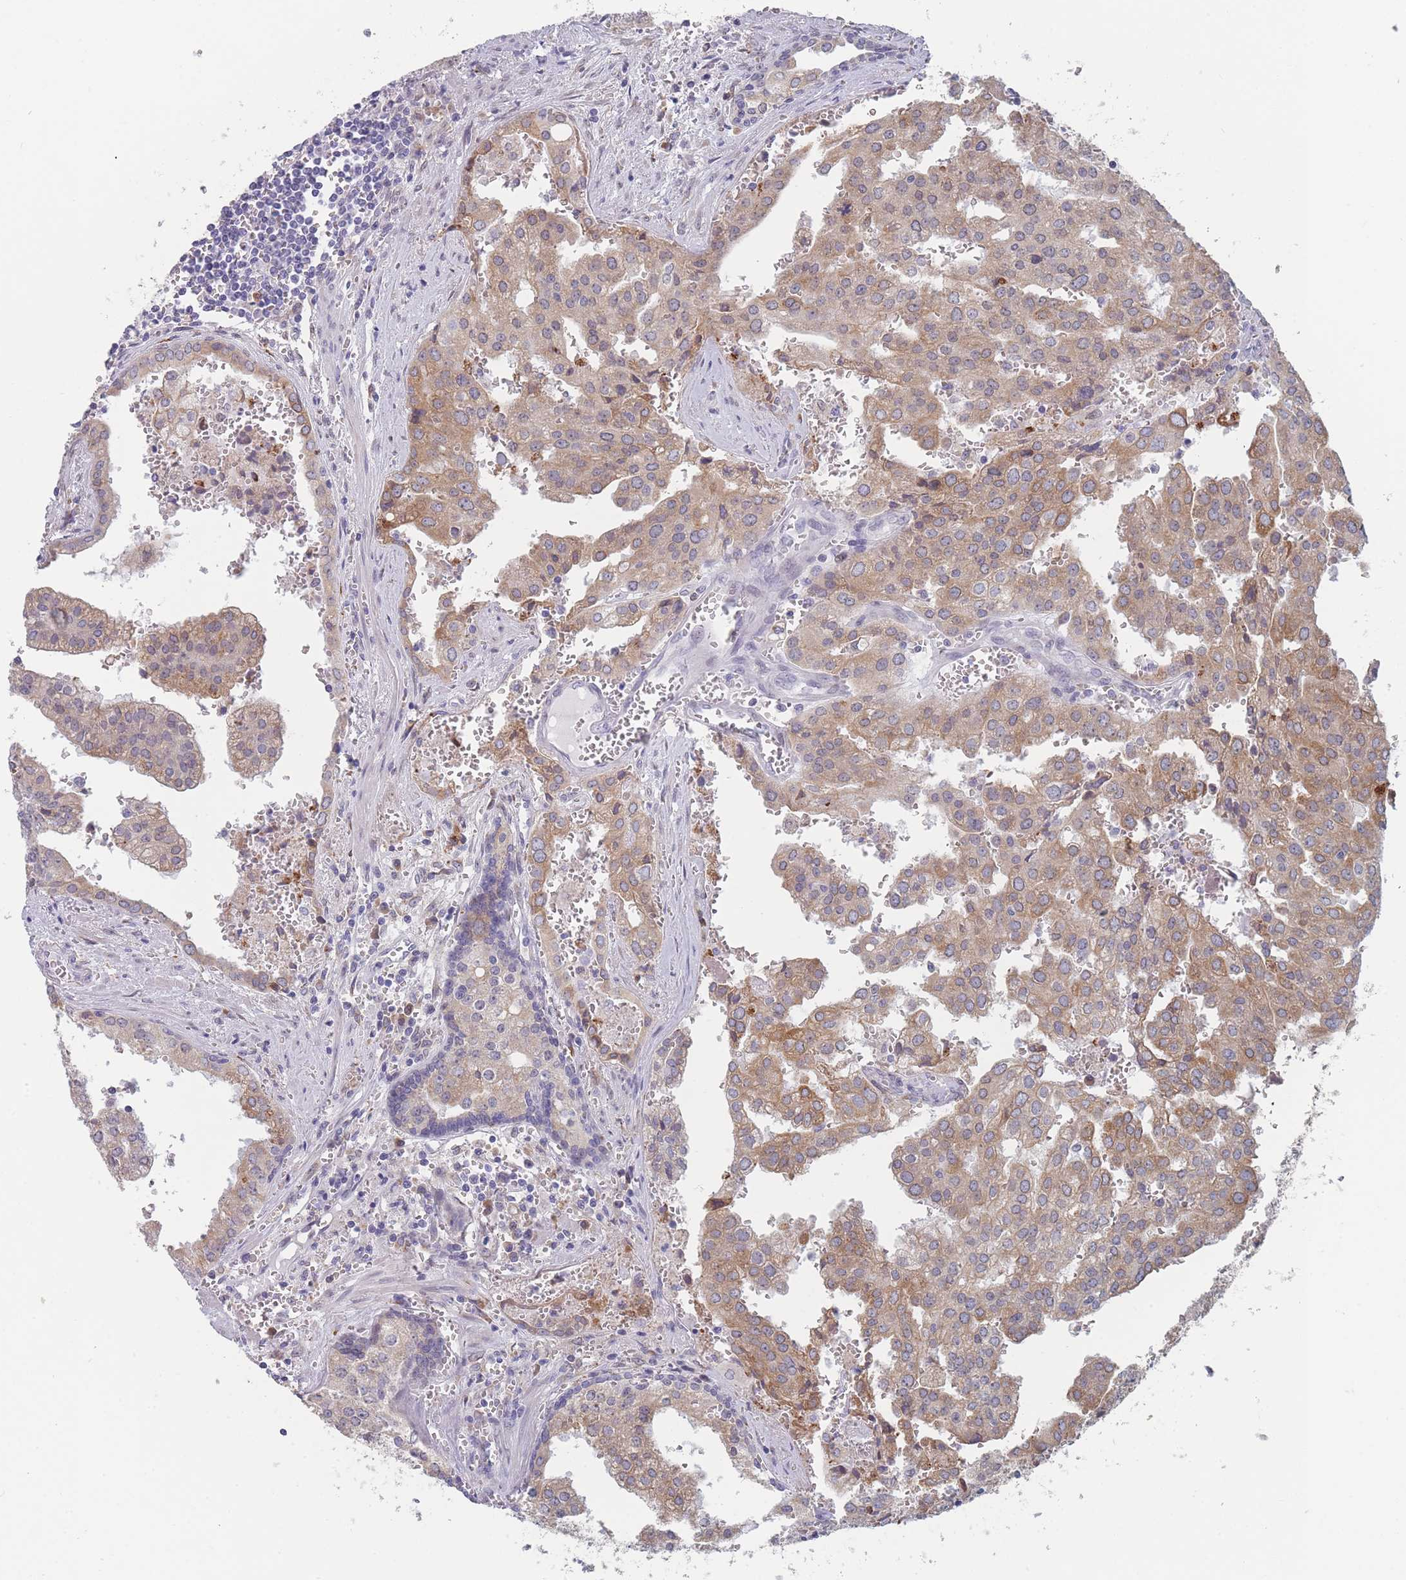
{"staining": {"intensity": "moderate", "quantity": ">75%", "location": "cytoplasmic/membranous"}, "tissue": "prostate cancer", "cell_type": "Tumor cells", "image_type": "cancer", "snomed": [{"axis": "morphology", "description": "Adenocarcinoma, High grade"}, {"axis": "topography", "description": "Prostate"}], "caption": "Approximately >75% of tumor cells in human high-grade adenocarcinoma (prostate) exhibit moderate cytoplasmic/membranous protein staining as visualized by brown immunohistochemical staining.", "gene": "TMED10", "patient": {"sex": "male", "age": 68}}